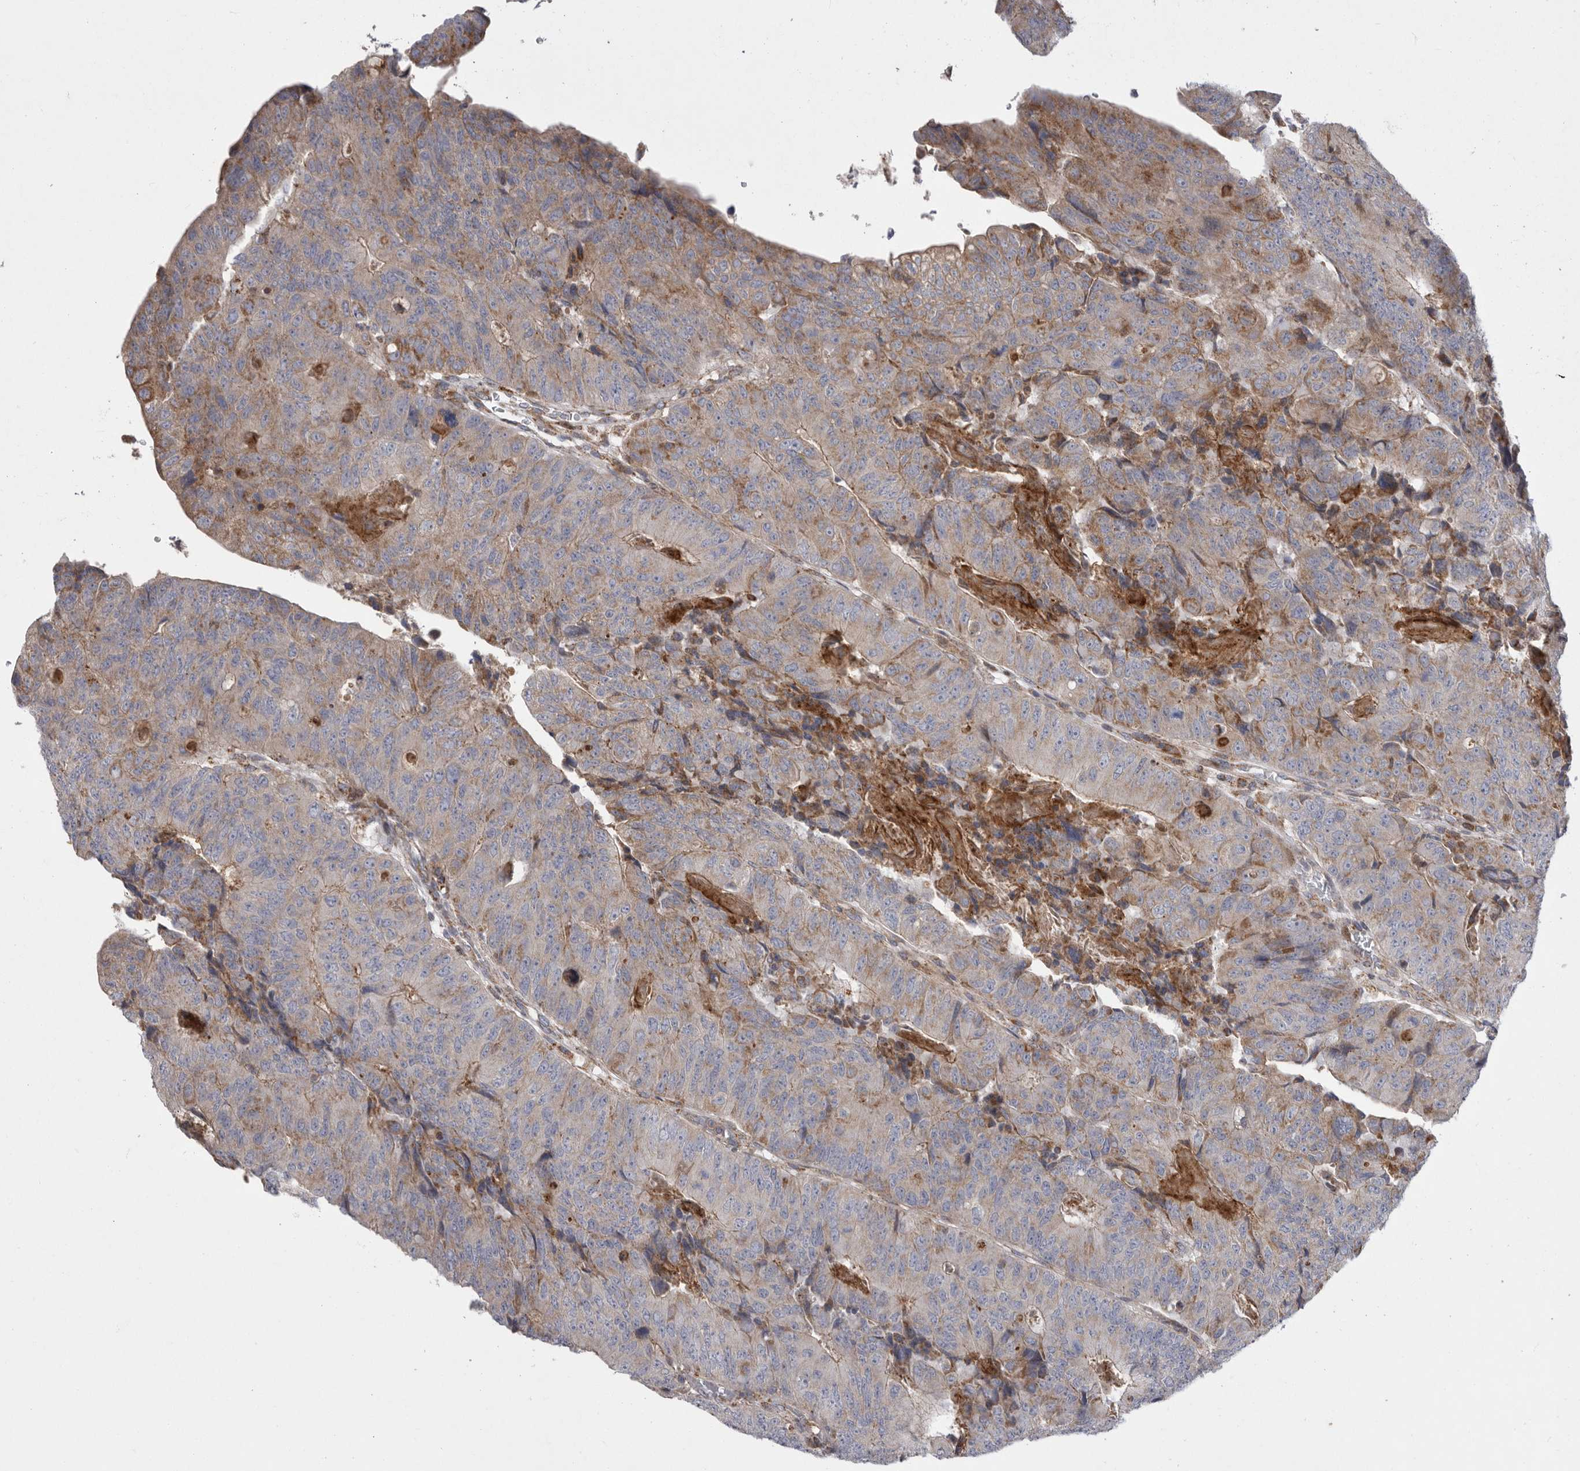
{"staining": {"intensity": "moderate", "quantity": "<25%", "location": "cytoplasmic/membranous"}, "tissue": "colorectal cancer", "cell_type": "Tumor cells", "image_type": "cancer", "snomed": [{"axis": "morphology", "description": "Adenocarcinoma, NOS"}, {"axis": "topography", "description": "Colon"}], "caption": "Immunohistochemistry (IHC) of colorectal adenocarcinoma reveals low levels of moderate cytoplasmic/membranous positivity in about <25% of tumor cells. The staining was performed using DAB (3,3'-diaminobenzidine) to visualize the protein expression in brown, while the nuclei were stained in blue with hematoxylin (Magnification: 20x).", "gene": "MPZL1", "patient": {"sex": "female", "age": 67}}